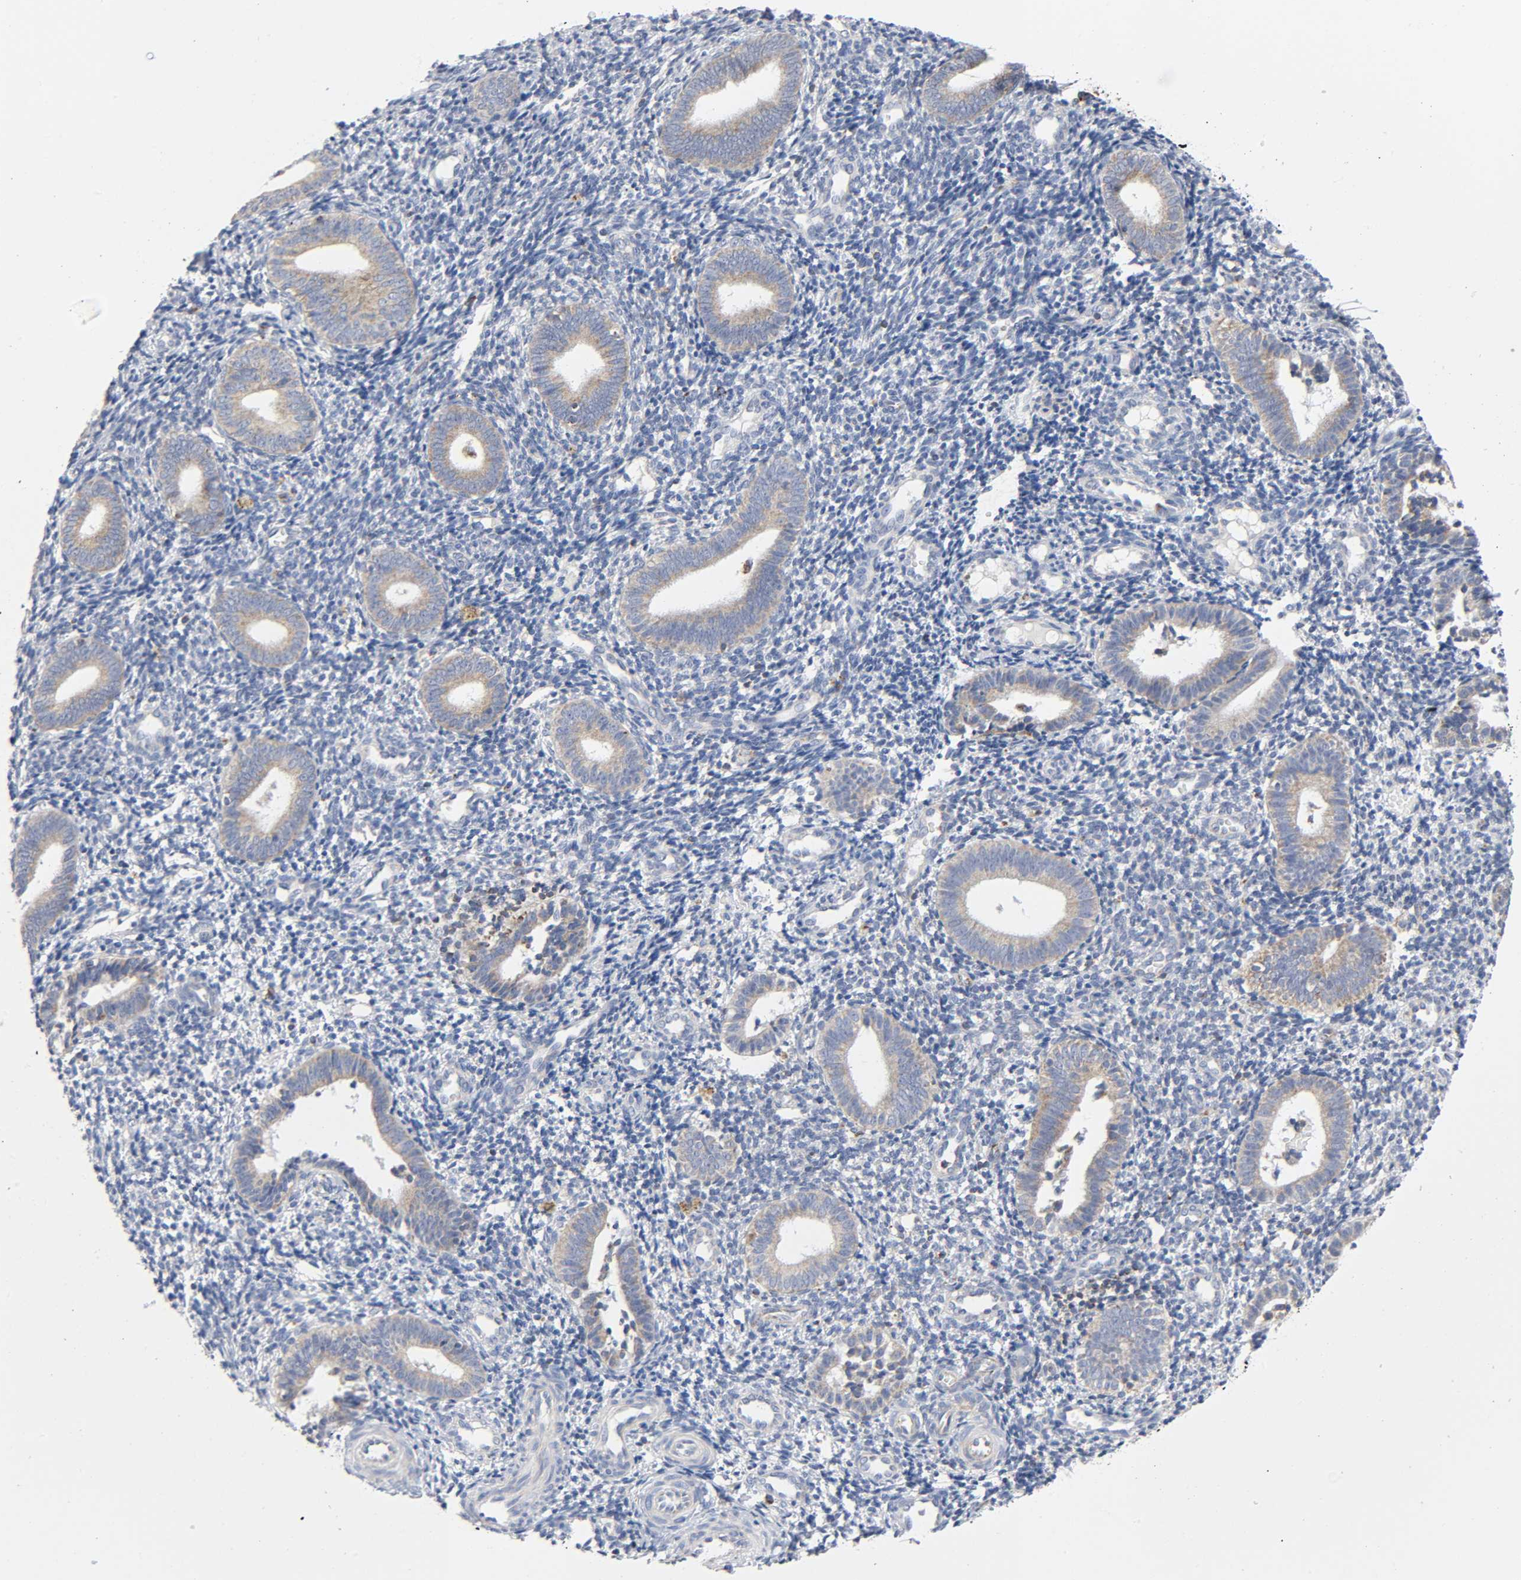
{"staining": {"intensity": "negative", "quantity": "none", "location": "none"}, "tissue": "endometrium", "cell_type": "Cells in endometrial stroma", "image_type": "normal", "snomed": [{"axis": "morphology", "description": "Normal tissue, NOS"}, {"axis": "topography", "description": "Uterus"}, {"axis": "topography", "description": "Endometrium"}], "caption": "Endometrium stained for a protein using immunohistochemistry (IHC) exhibits no staining cells in endometrial stroma.", "gene": "BAK1", "patient": {"sex": "female", "age": 33}}